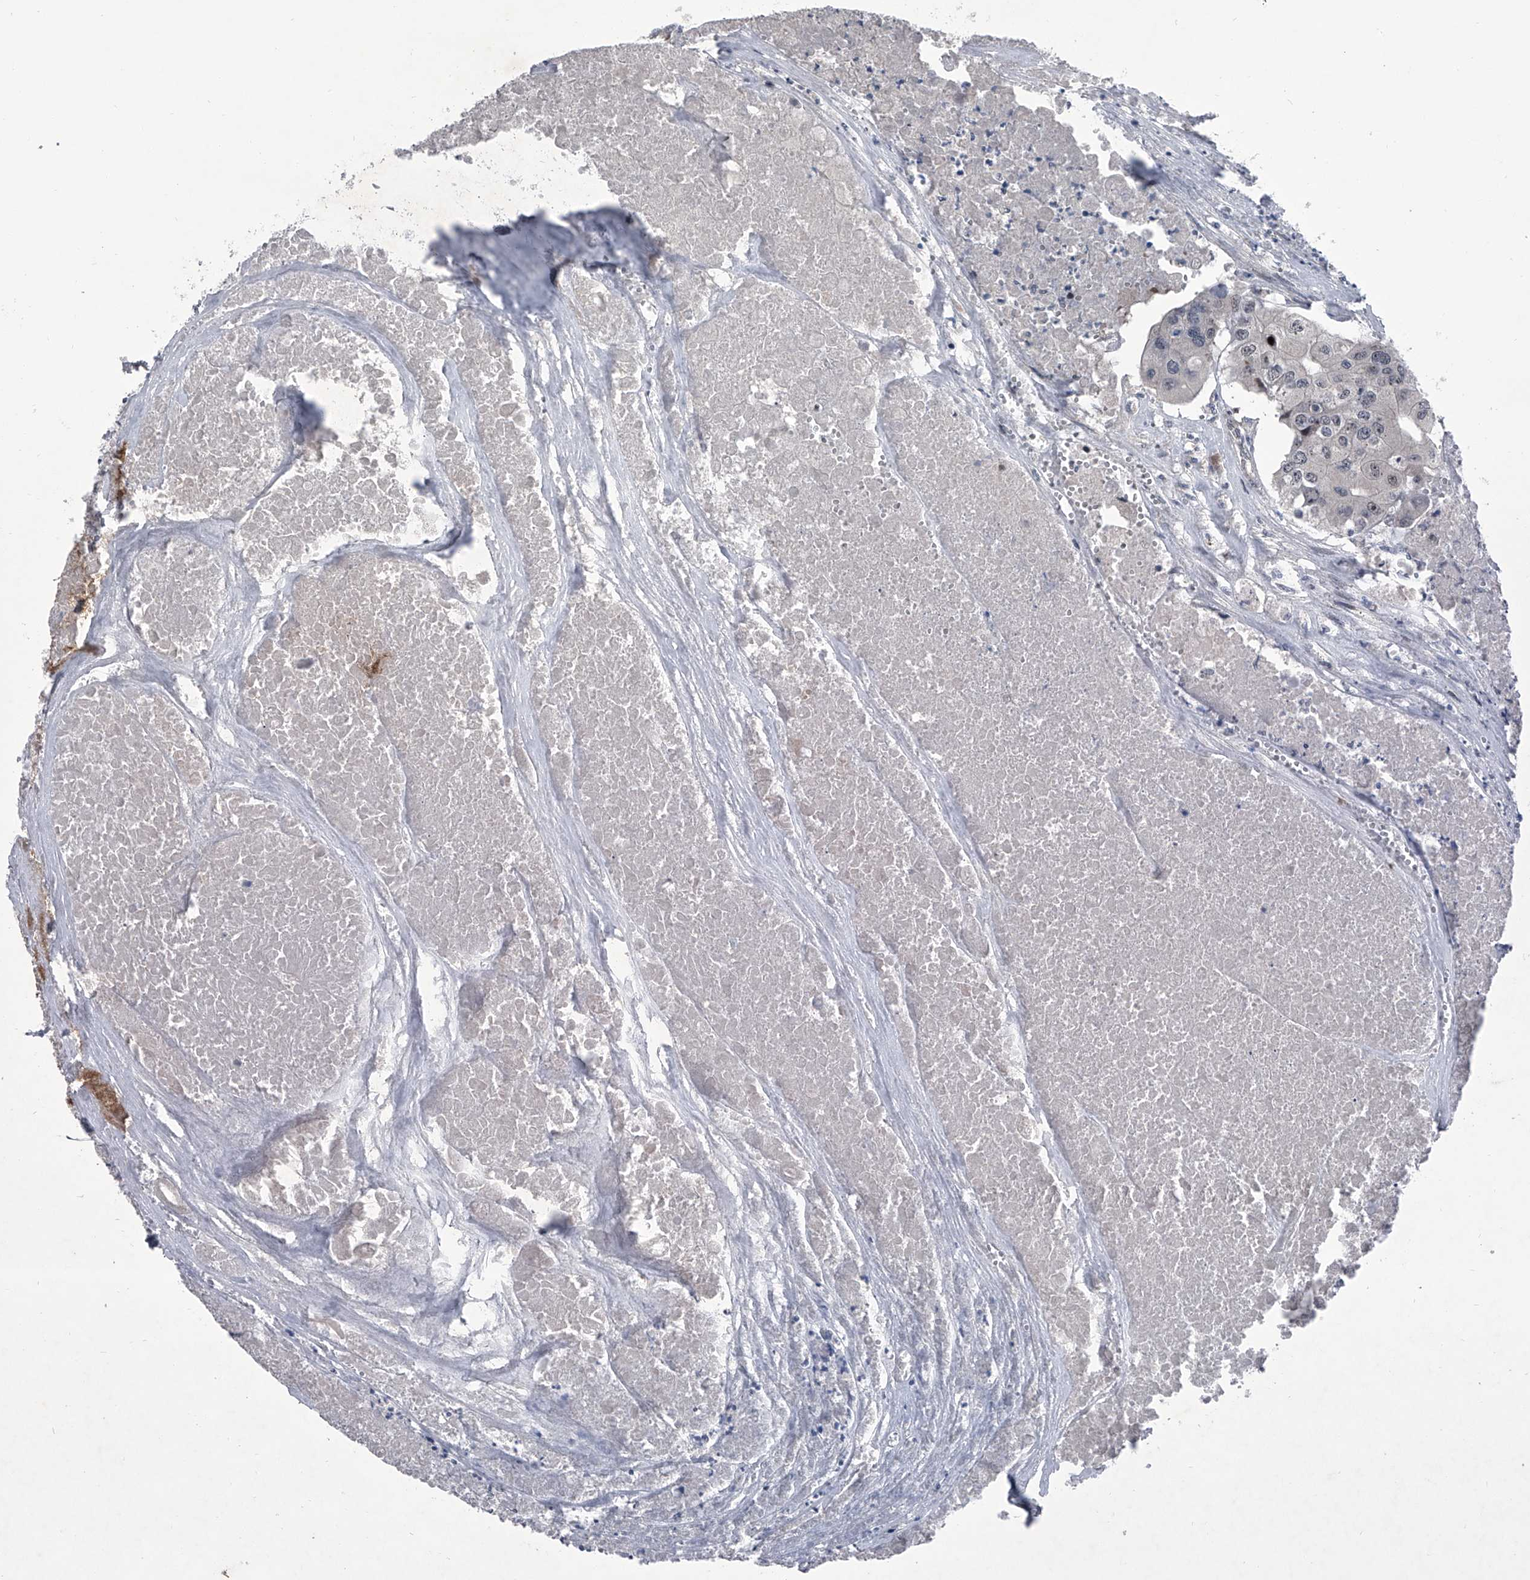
{"staining": {"intensity": "negative", "quantity": "none", "location": "none"}, "tissue": "colorectal cancer", "cell_type": "Tumor cells", "image_type": "cancer", "snomed": [{"axis": "morphology", "description": "Adenocarcinoma, NOS"}, {"axis": "topography", "description": "Colon"}], "caption": "Protein analysis of colorectal cancer (adenocarcinoma) displays no significant positivity in tumor cells.", "gene": "ELK4", "patient": {"sex": "male", "age": 77}}